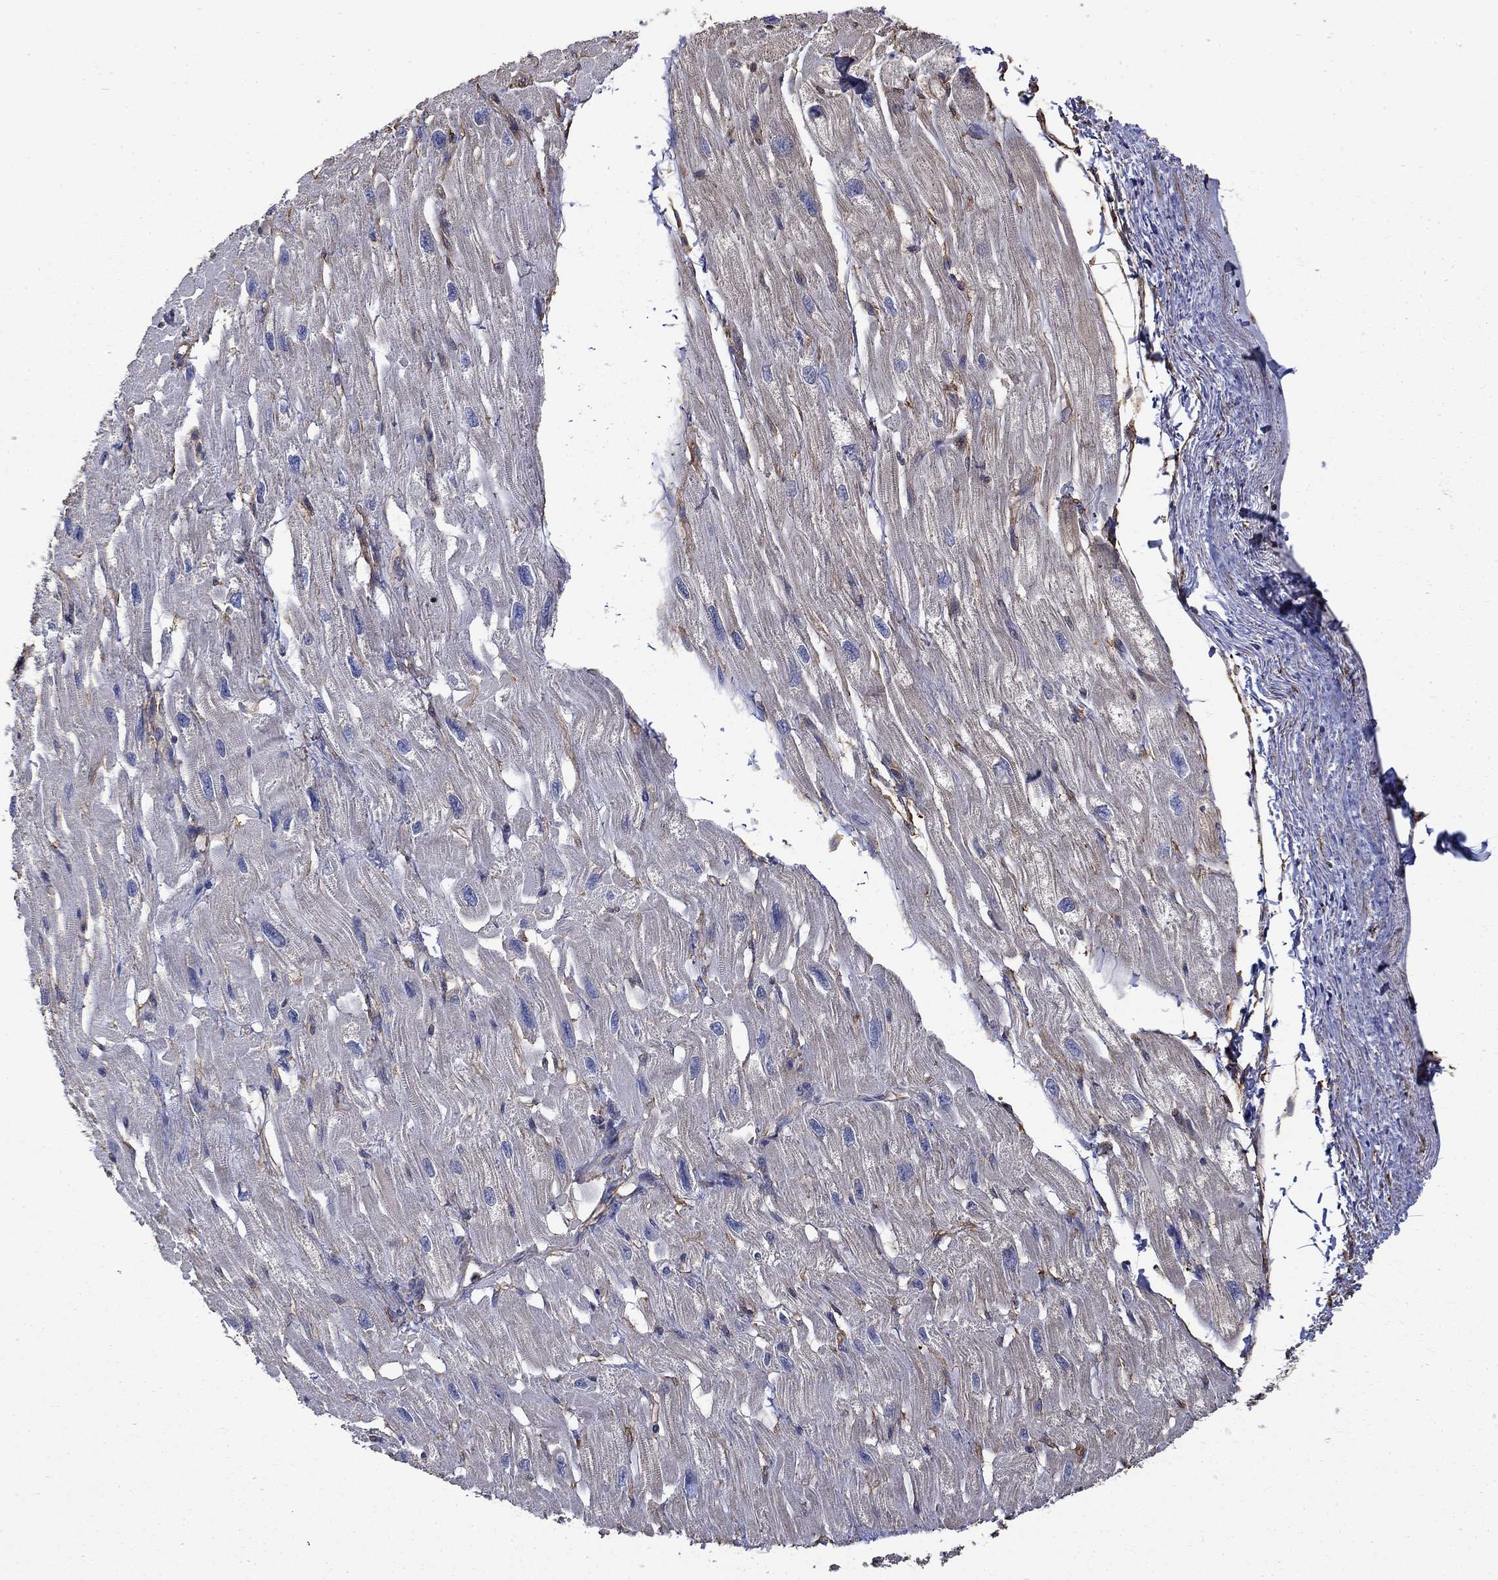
{"staining": {"intensity": "weak", "quantity": "<25%", "location": "cytoplasmic/membranous"}, "tissue": "heart muscle", "cell_type": "Cardiomyocytes", "image_type": "normal", "snomed": [{"axis": "morphology", "description": "Normal tissue, NOS"}, {"axis": "topography", "description": "Heart"}], "caption": "This is an immunohistochemistry micrograph of unremarkable heart muscle. There is no positivity in cardiomyocytes.", "gene": "DPYSL2", "patient": {"sex": "male", "age": 66}}